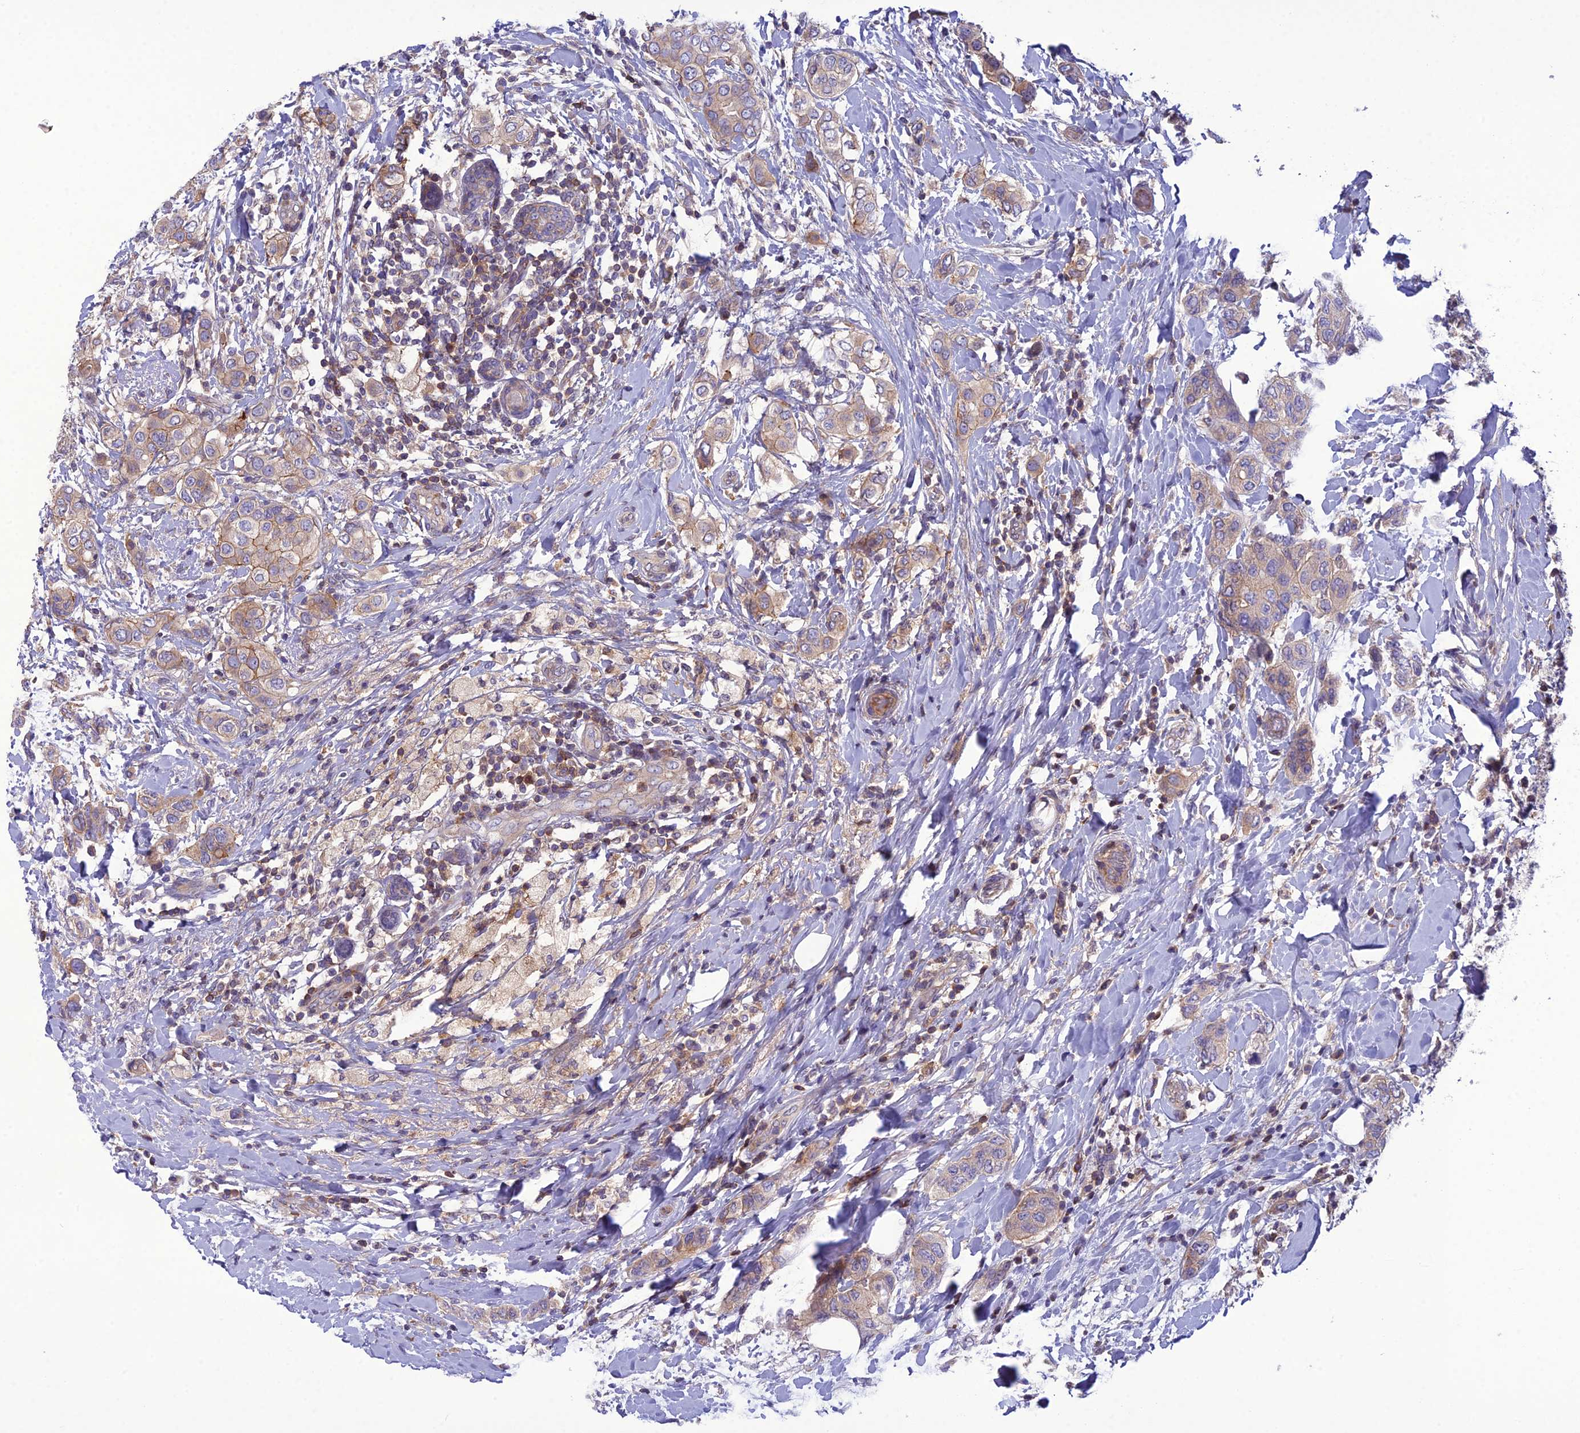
{"staining": {"intensity": "moderate", "quantity": "<25%", "location": "cytoplasmic/membranous"}, "tissue": "breast cancer", "cell_type": "Tumor cells", "image_type": "cancer", "snomed": [{"axis": "morphology", "description": "Lobular carcinoma"}, {"axis": "topography", "description": "Breast"}], "caption": "A brown stain shows moderate cytoplasmic/membranous expression of a protein in human breast cancer (lobular carcinoma) tumor cells.", "gene": "GDF6", "patient": {"sex": "female", "age": 51}}